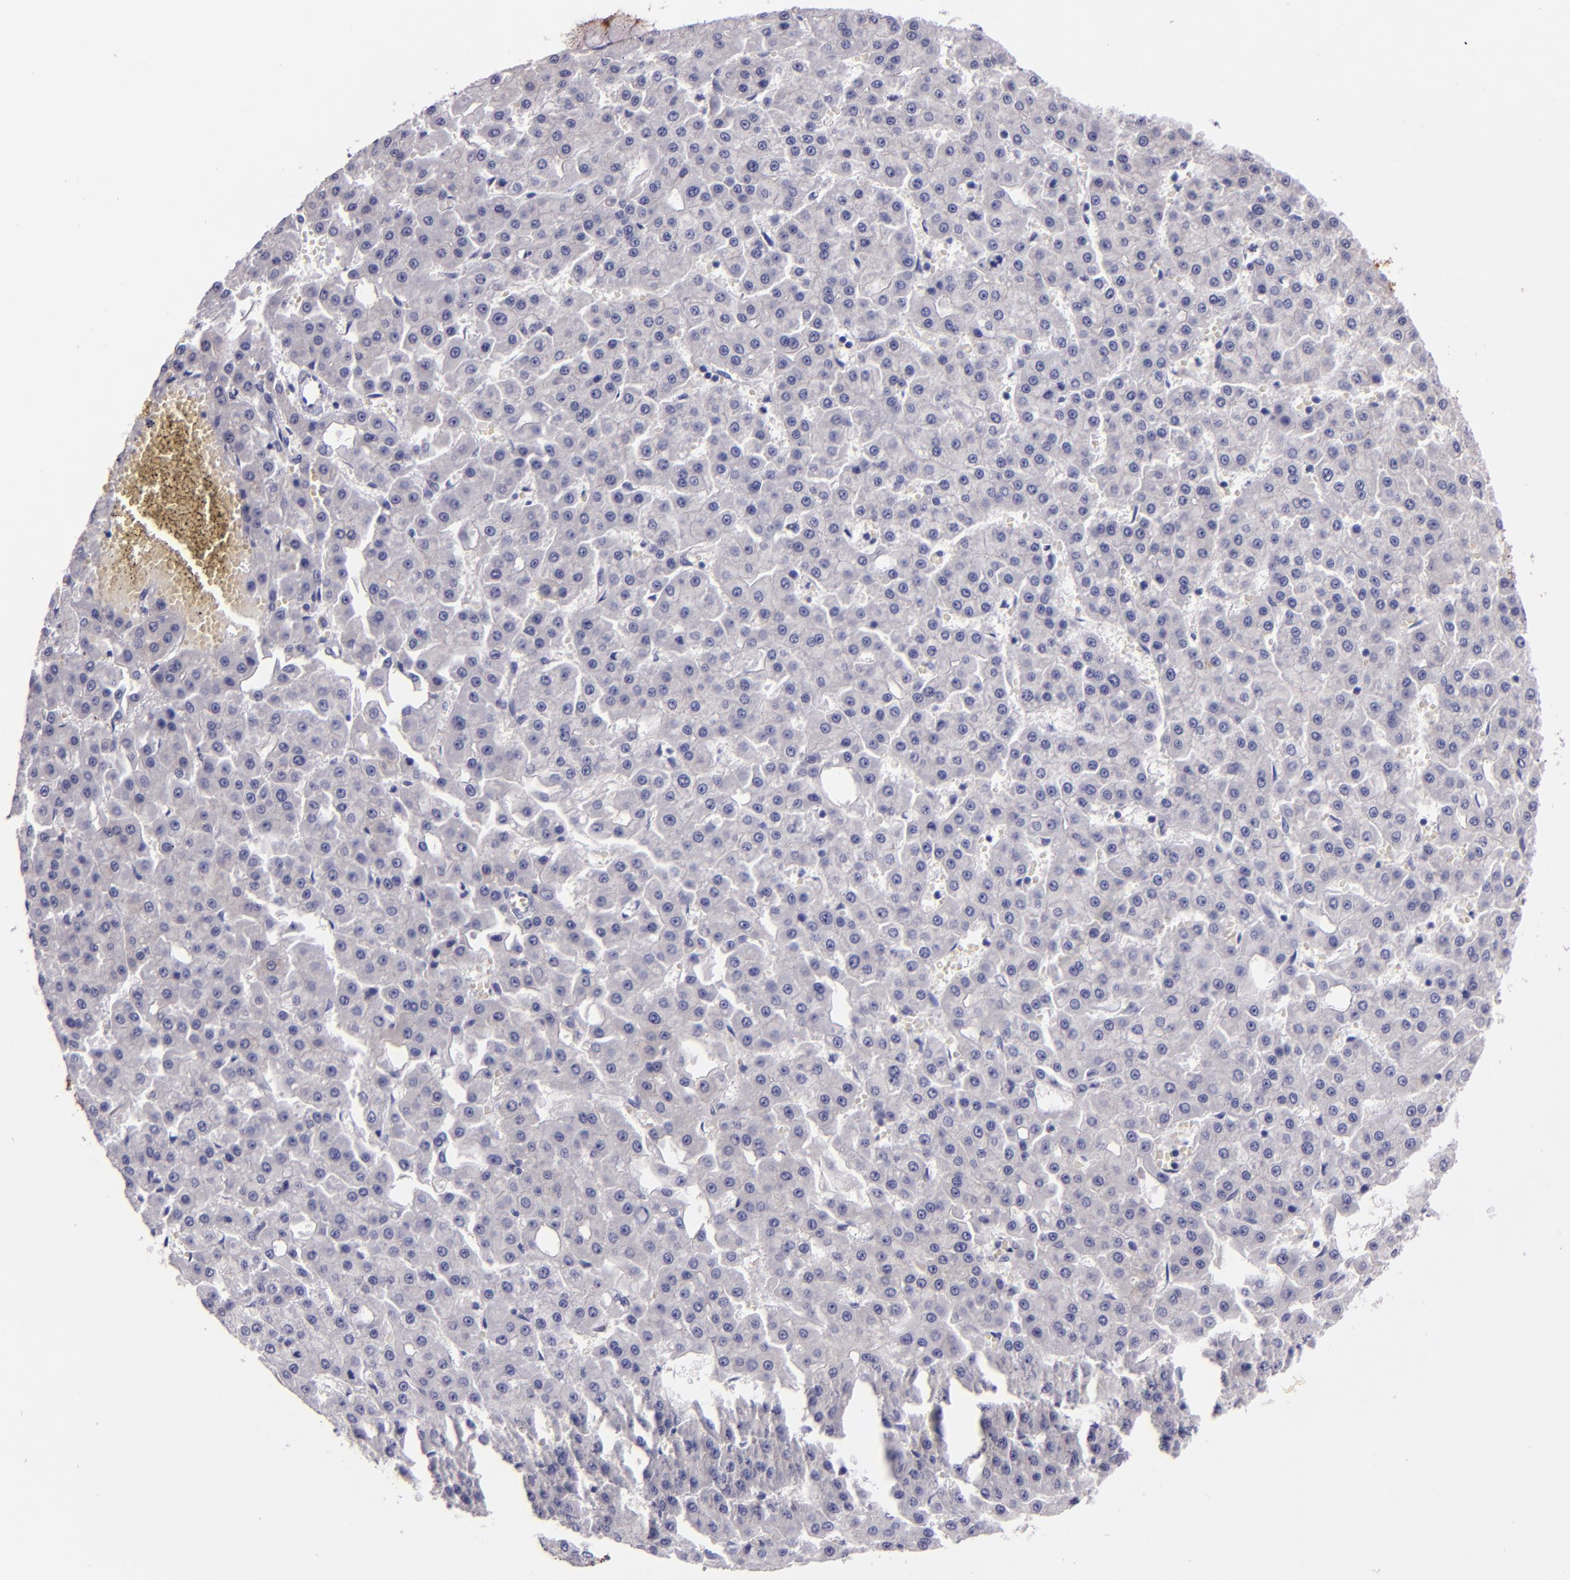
{"staining": {"intensity": "negative", "quantity": "none", "location": "none"}, "tissue": "liver cancer", "cell_type": "Tumor cells", "image_type": "cancer", "snomed": [{"axis": "morphology", "description": "Carcinoma, Hepatocellular, NOS"}, {"axis": "topography", "description": "Liver"}], "caption": "An immunohistochemistry histopathology image of liver hepatocellular carcinoma is shown. There is no staining in tumor cells of liver hepatocellular carcinoma.", "gene": "MUC5AC", "patient": {"sex": "male", "age": 47}}